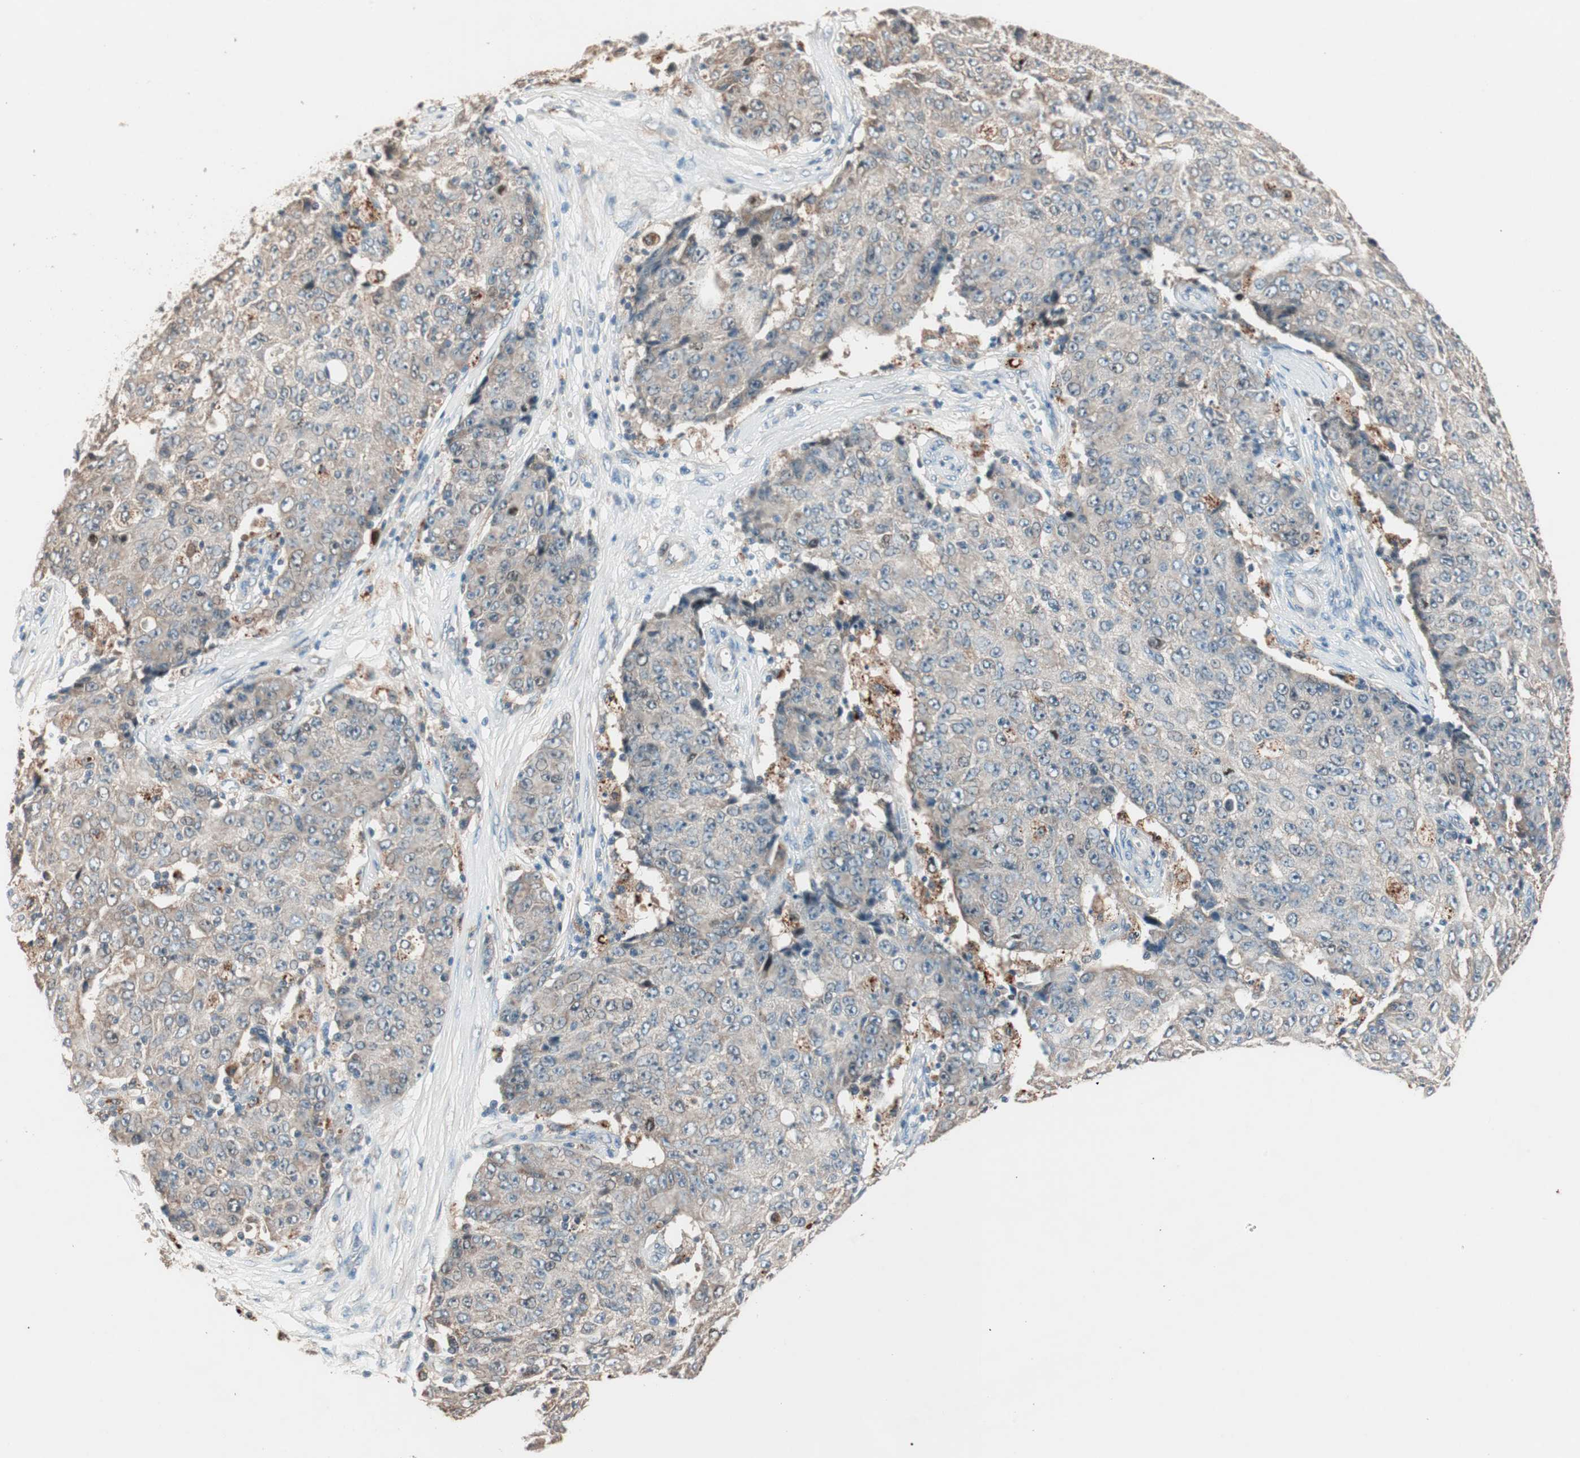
{"staining": {"intensity": "weak", "quantity": ">75%", "location": "cytoplasmic/membranous"}, "tissue": "ovarian cancer", "cell_type": "Tumor cells", "image_type": "cancer", "snomed": [{"axis": "morphology", "description": "Carcinoma, endometroid"}, {"axis": "topography", "description": "Ovary"}], "caption": "Weak cytoplasmic/membranous staining is appreciated in about >75% of tumor cells in ovarian cancer. (DAB = brown stain, brightfield microscopy at high magnification).", "gene": "NFRKB", "patient": {"sex": "female", "age": 42}}